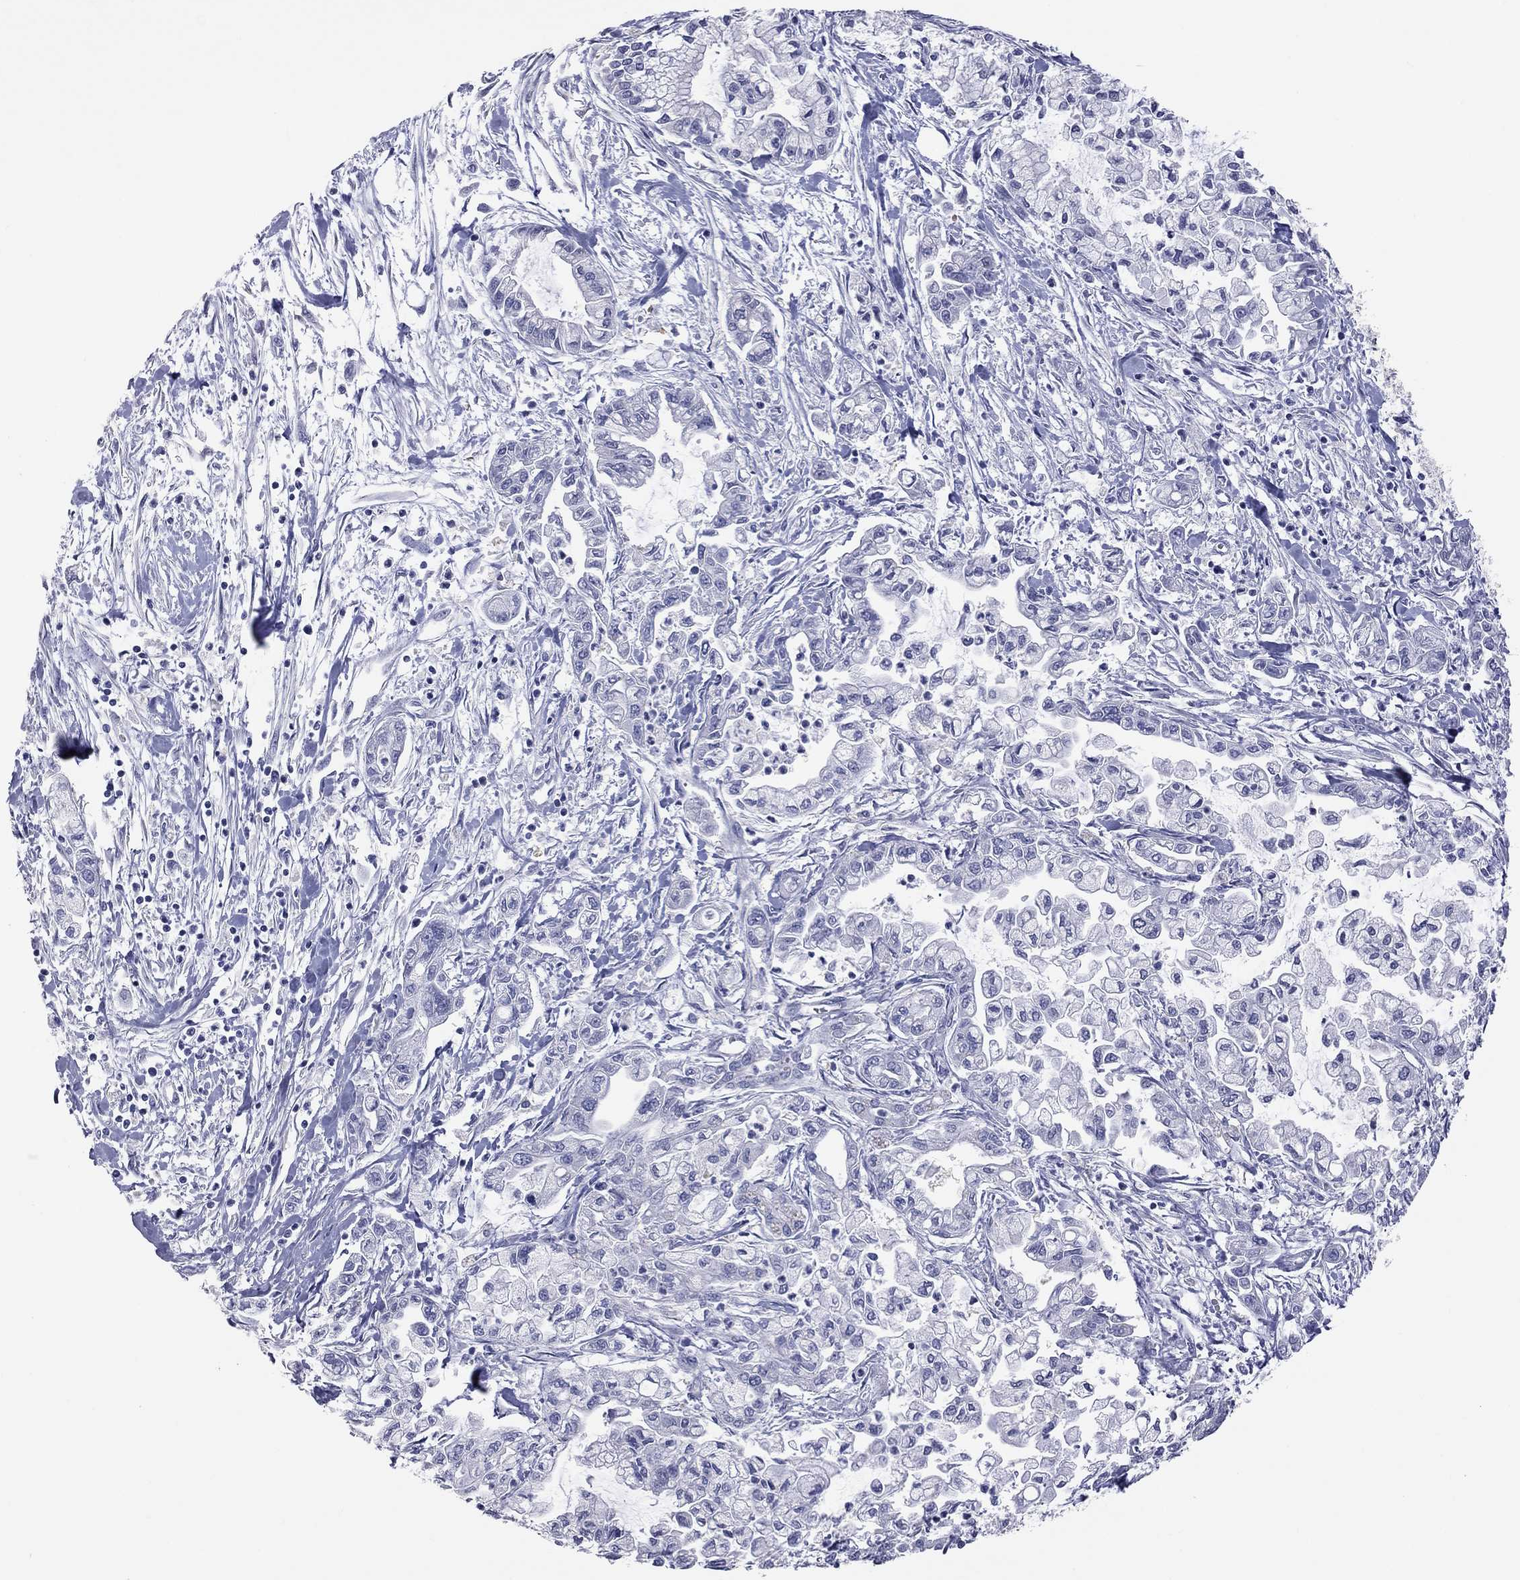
{"staining": {"intensity": "negative", "quantity": "none", "location": "none"}, "tissue": "pancreatic cancer", "cell_type": "Tumor cells", "image_type": "cancer", "snomed": [{"axis": "morphology", "description": "Adenocarcinoma, NOS"}, {"axis": "topography", "description": "Pancreas"}], "caption": "Histopathology image shows no protein expression in tumor cells of pancreatic adenocarcinoma tissue.", "gene": "HYLS1", "patient": {"sex": "male", "age": 54}}